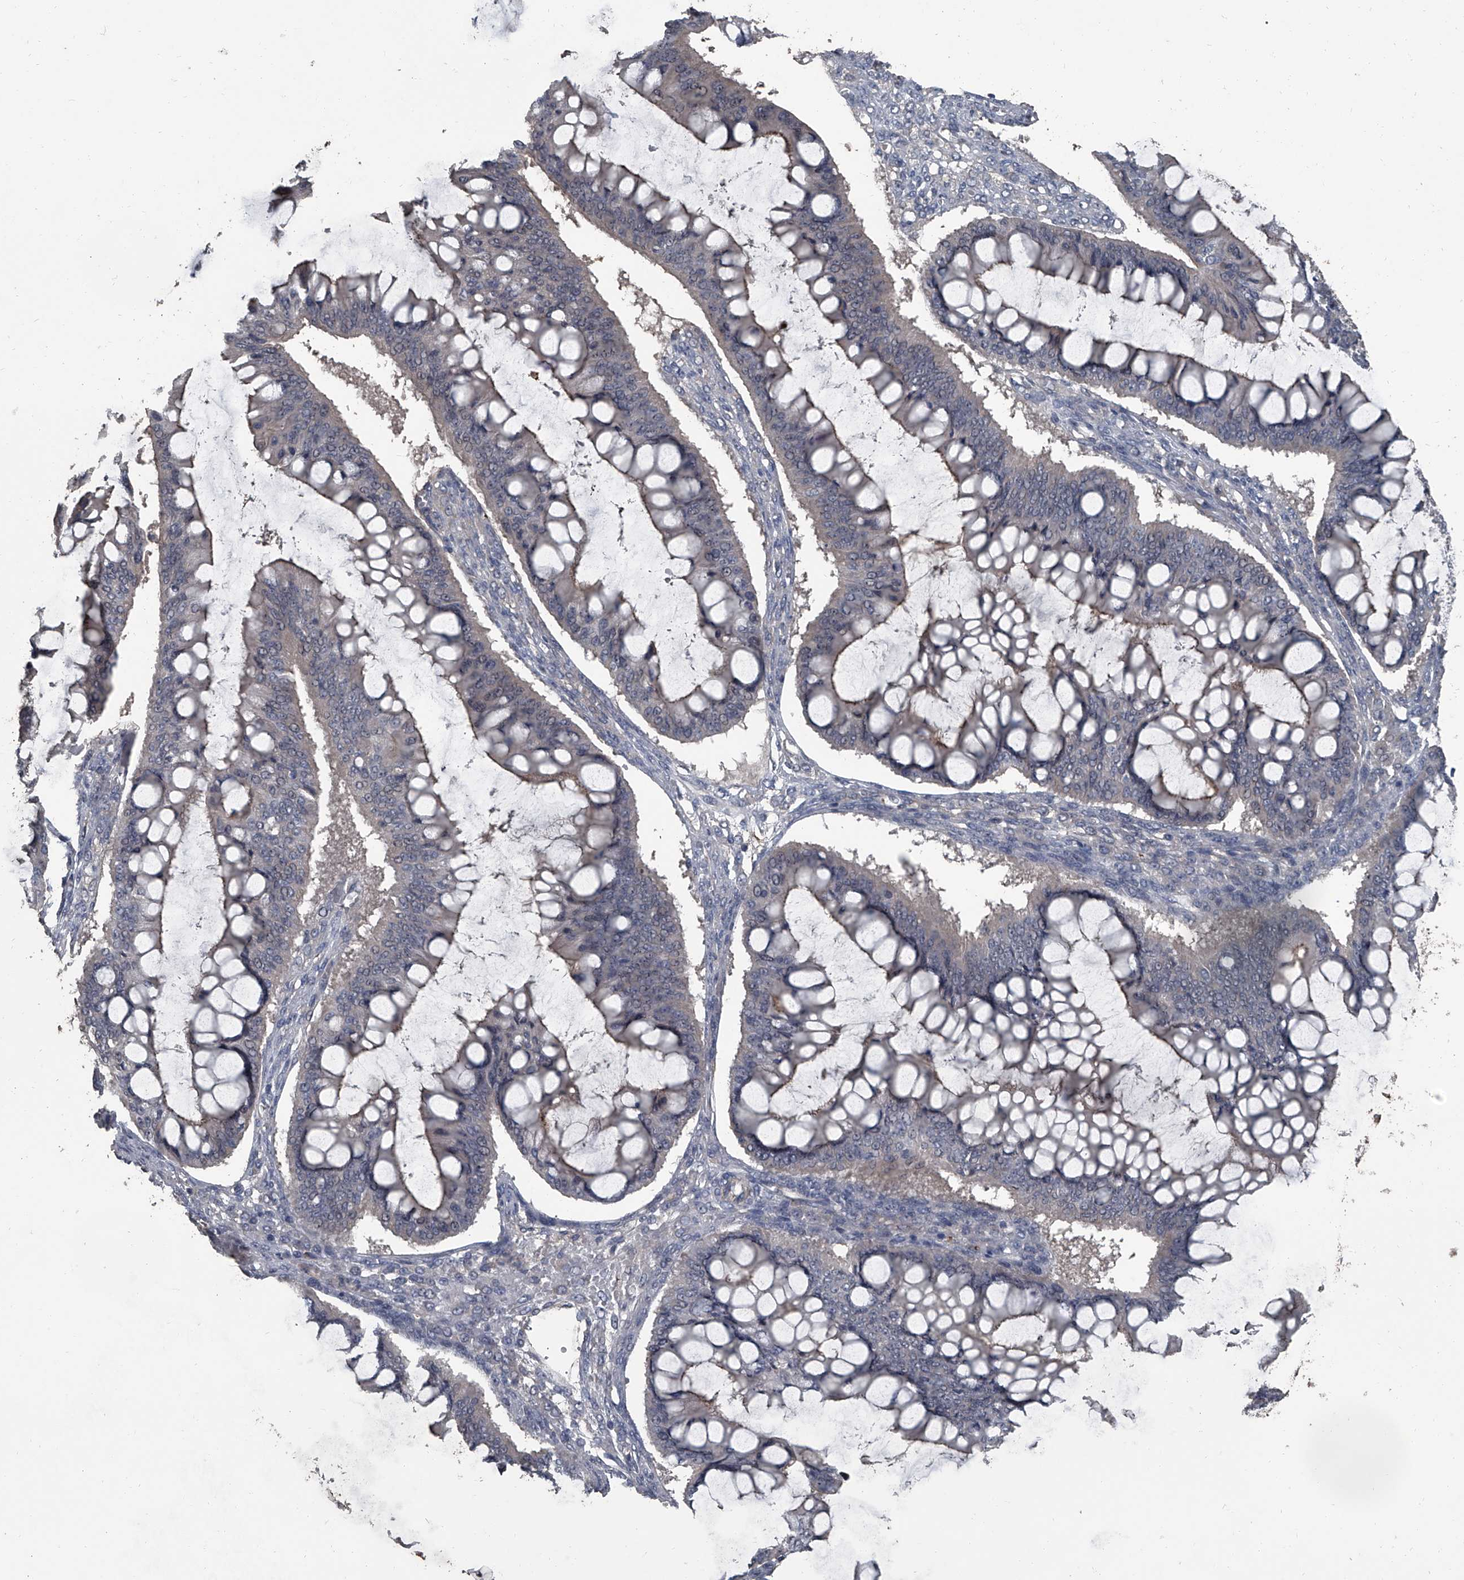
{"staining": {"intensity": "weak", "quantity": "<25%", "location": "cytoplasmic/membranous"}, "tissue": "ovarian cancer", "cell_type": "Tumor cells", "image_type": "cancer", "snomed": [{"axis": "morphology", "description": "Cystadenocarcinoma, mucinous, NOS"}, {"axis": "topography", "description": "Ovary"}], "caption": "Tumor cells are negative for brown protein staining in ovarian cancer (mucinous cystadenocarcinoma). (Stains: DAB (3,3'-diaminobenzidine) immunohistochemistry (IHC) with hematoxylin counter stain, Microscopy: brightfield microscopy at high magnification).", "gene": "OARD1", "patient": {"sex": "female", "age": 73}}